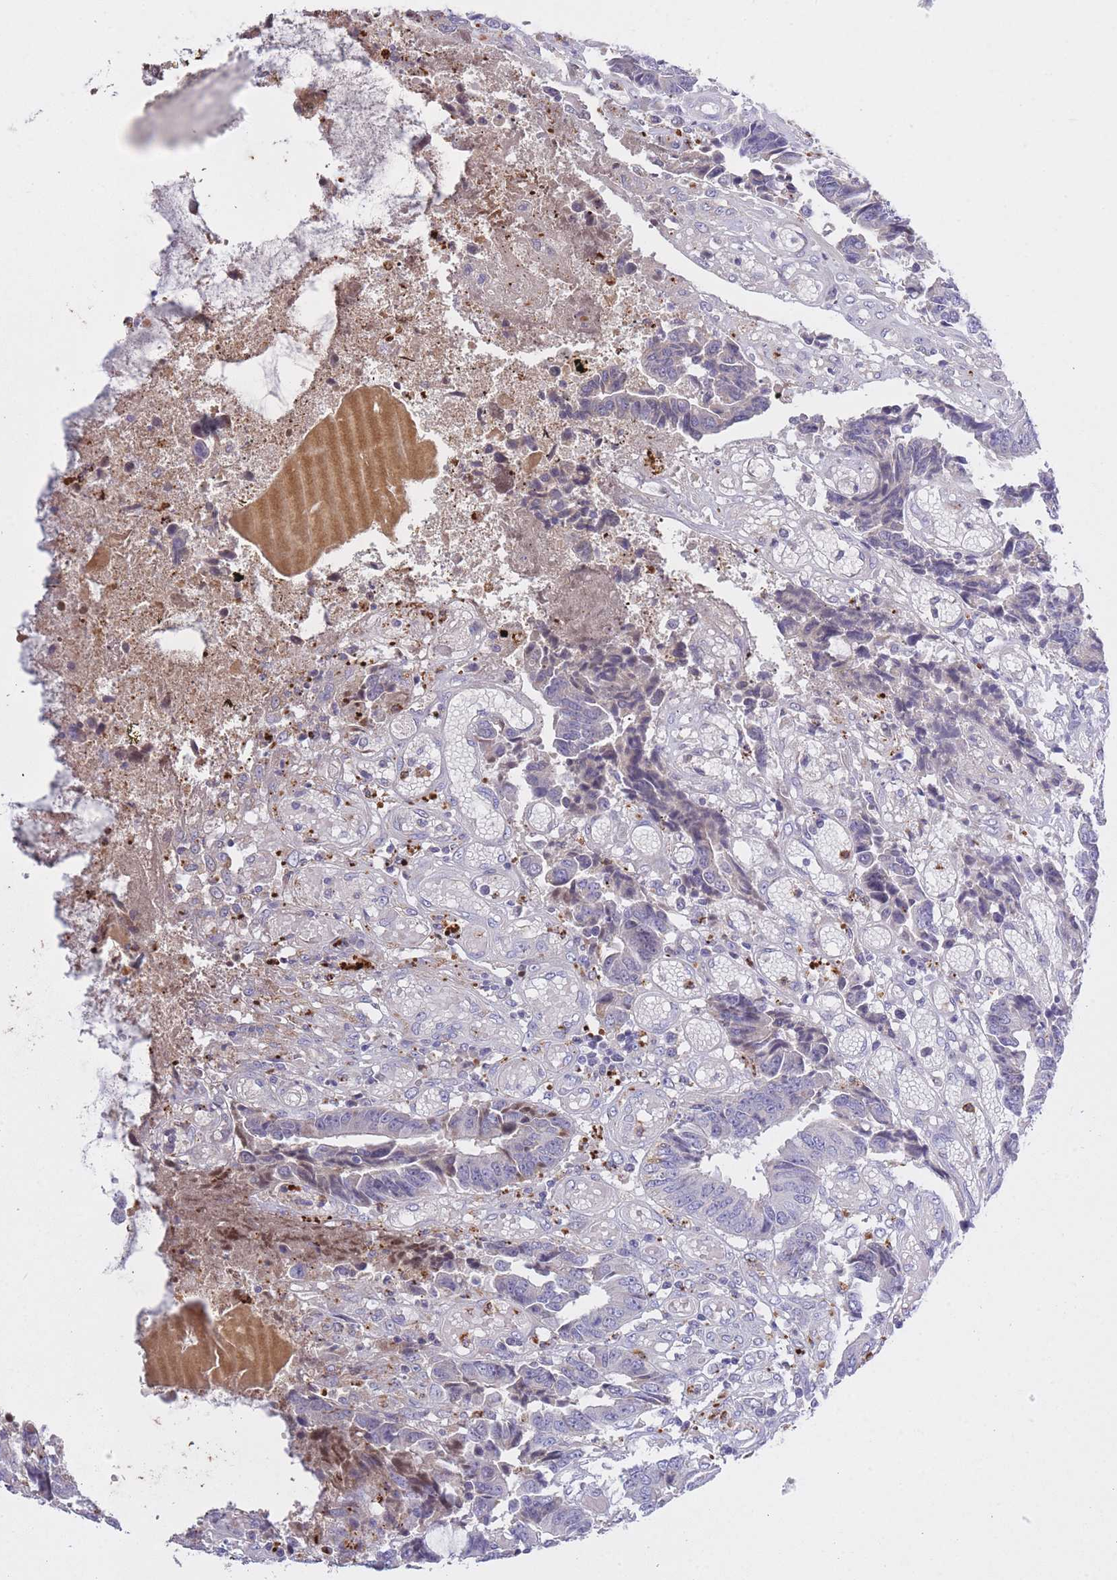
{"staining": {"intensity": "negative", "quantity": "none", "location": "none"}, "tissue": "colorectal cancer", "cell_type": "Tumor cells", "image_type": "cancer", "snomed": [{"axis": "morphology", "description": "Adenocarcinoma, NOS"}, {"axis": "topography", "description": "Rectum"}], "caption": "Immunohistochemistry image of adenocarcinoma (colorectal) stained for a protein (brown), which demonstrates no positivity in tumor cells.", "gene": "CENPM", "patient": {"sex": "male", "age": 84}}